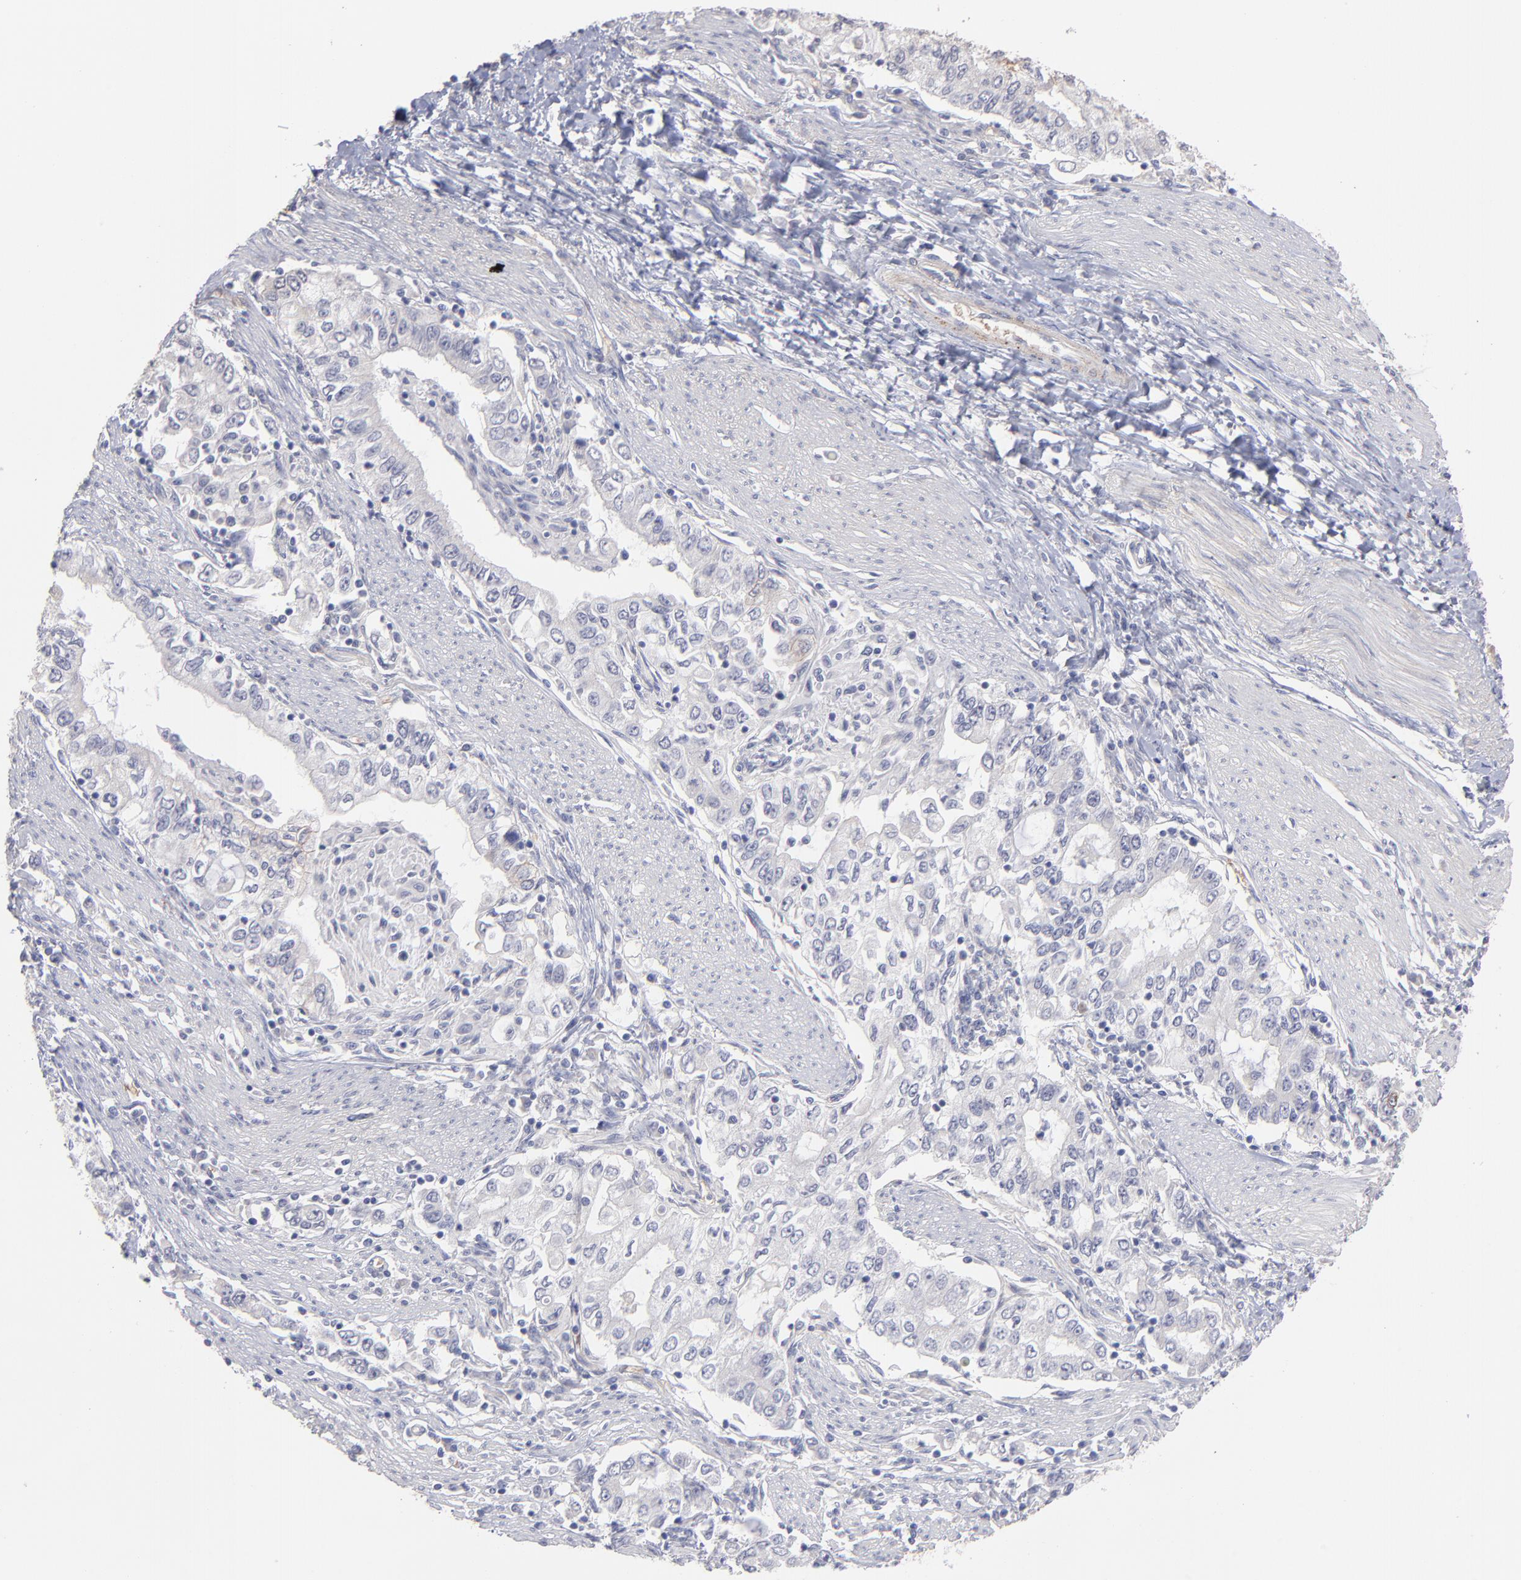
{"staining": {"intensity": "moderate", "quantity": "<25%", "location": "cytoplasmic/membranous"}, "tissue": "stomach cancer", "cell_type": "Tumor cells", "image_type": "cancer", "snomed": [{"axis": "morphology", "description": "Adenocarcinoma, NOS"}, {"axis": "topography", "description": "Stomach, lower"}], "caption": "DAB (3,3'-diaminobenzidine) immunohistochemical staining of stomach adenocarcinoma demonstrates moderate cytoplasmic/membranous protein positivity in about <25% of tumor cells.", "gene": "F13B", "patient": {"sex": "female", "age": 72}}